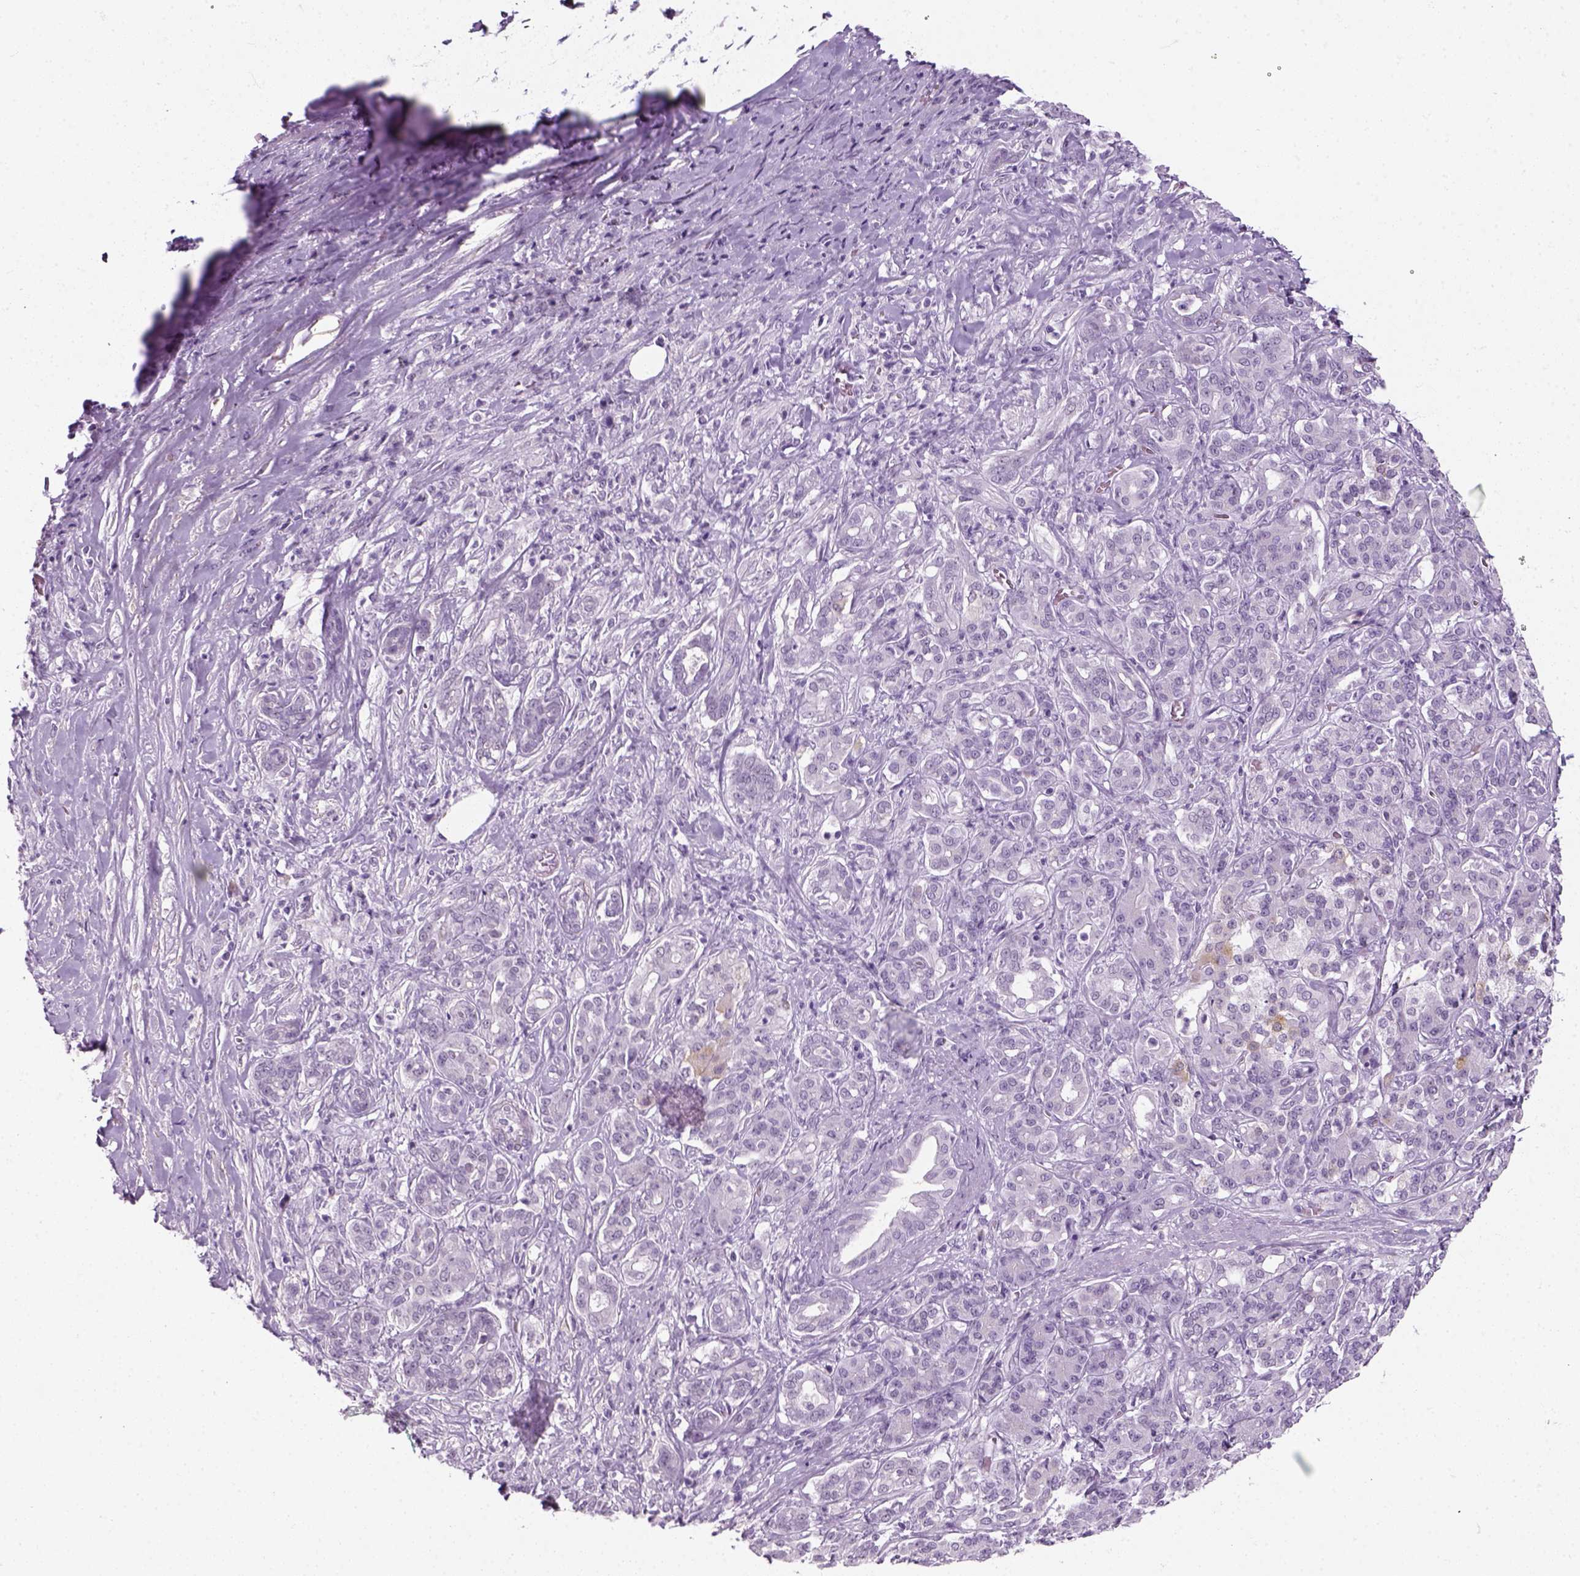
{"staining": {"intensity": "negative", "quantity": "none", "location": "none"}, "tissue": "pancreatic cancer", "cell_type": "Tumor cells", "image_type": "cancer", "snomed": [{"axis": "morphology", "description": "Normal tissue, NOS"}, {"axis": "morphology", "description": "Inflammation, NOS"}, {"axis": "morphology", "description": "Adenocarcinoma, NOS"}, {"axis": "topography", "description": "Pancreas"}], "caption": "Pancreatic adenocarcinoma was stained to show a protein in brown. There is no significant positivity in tumor cells.", "gene": "ZNF865", "patient": {"sex": "male", "age": 57}}